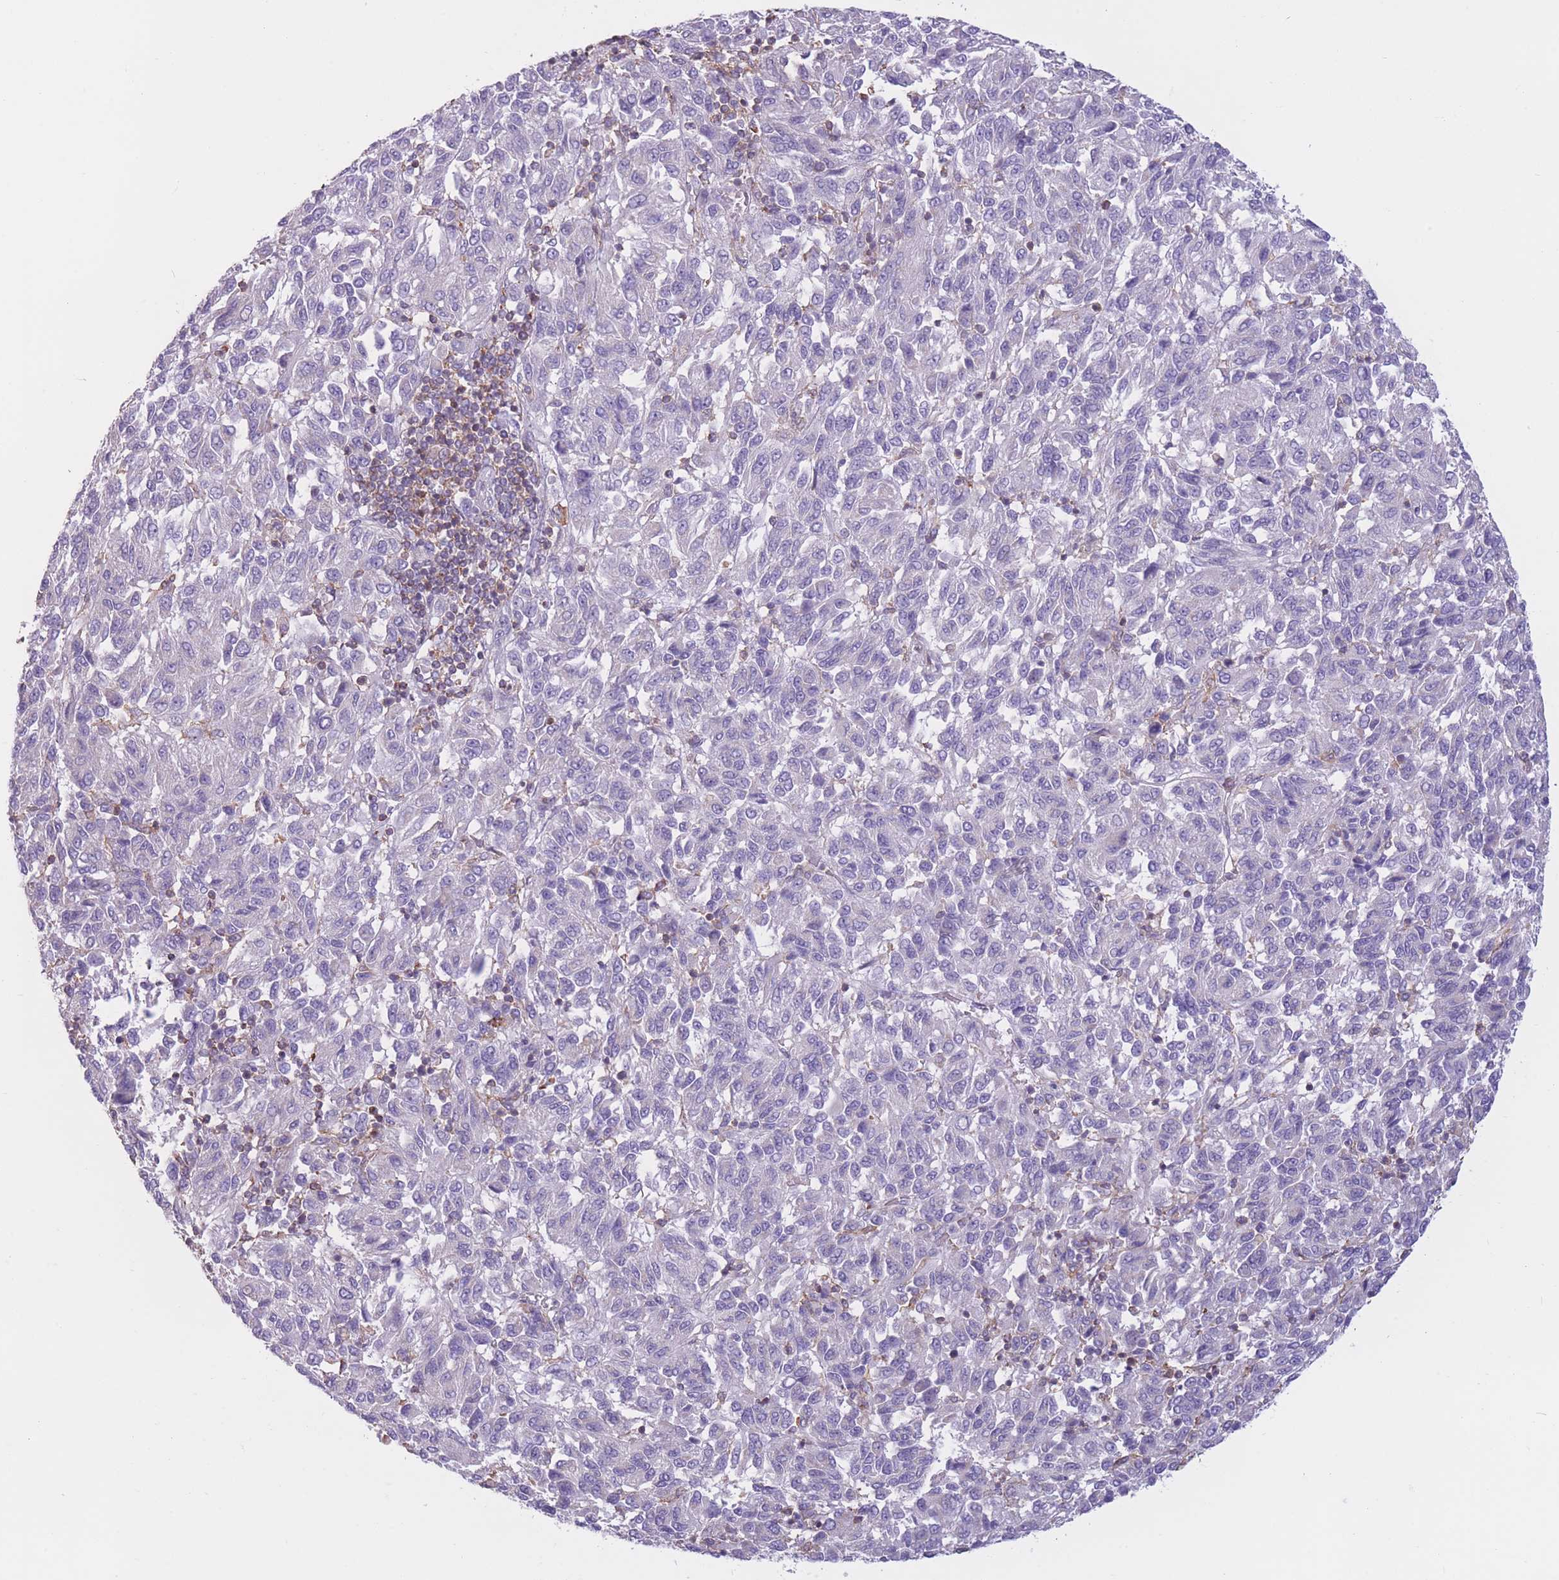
{"staining": {"intensity": "negative", "quantity": "none", "location": "none"}, "tissue": "melanoma", "cell_type": "Tumor cells", "image_type": "cancer", "snomed": [{"axis": "morphology", "description": "Malignant melanoma, Metastatic site"}, {"axis": "topography", "description": "Lung"}], "caption": "High power microscopy photomicrograph of an immunohistochemistry (IHC) micrograph of melanoma, revealing no significant expression in tumor cells.", "gene": "PDHA1", "patient": {"sex": "male", "age": 64}}